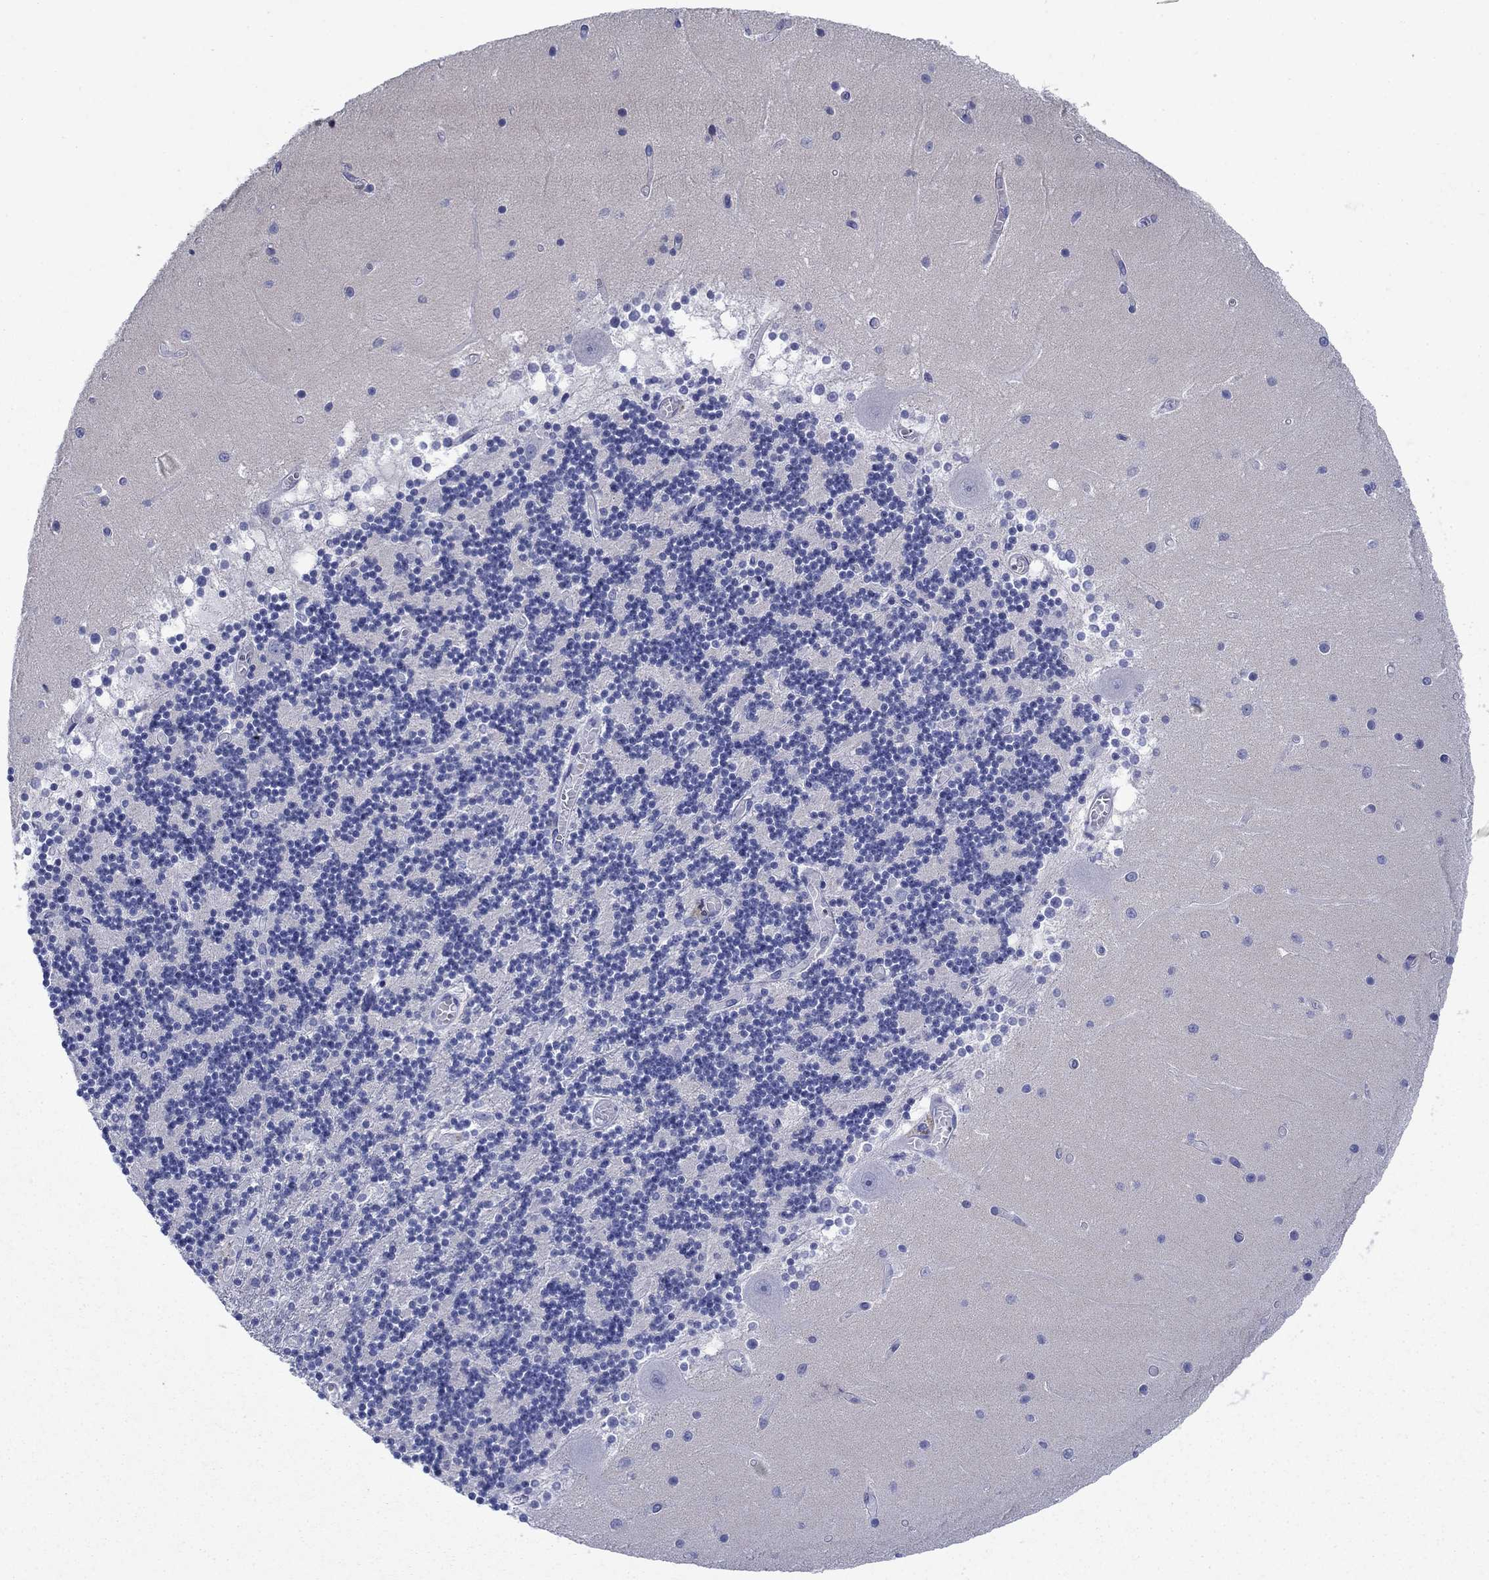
{"staining": {"intensity": "negative", "quantity": "none", "location": "none"}, "tissue": "cerebellum", "cell_type": "Cells in granular layer", "image_type": "normal", "snomed": [{"axis": "morphology", "description": "Normal tissue, NOS"}, {"axis": "topography", "description": "Cerebellum"}], "caption": "A histopathology image of cerebellum stained for a protein displays no brown staining in cells in granular layer. (Immunohistochemistry (ihc), brightfield microscopy, high magnification).", "gene": "SULT2B1", "patient": {"sex": "female", "age": 28}}